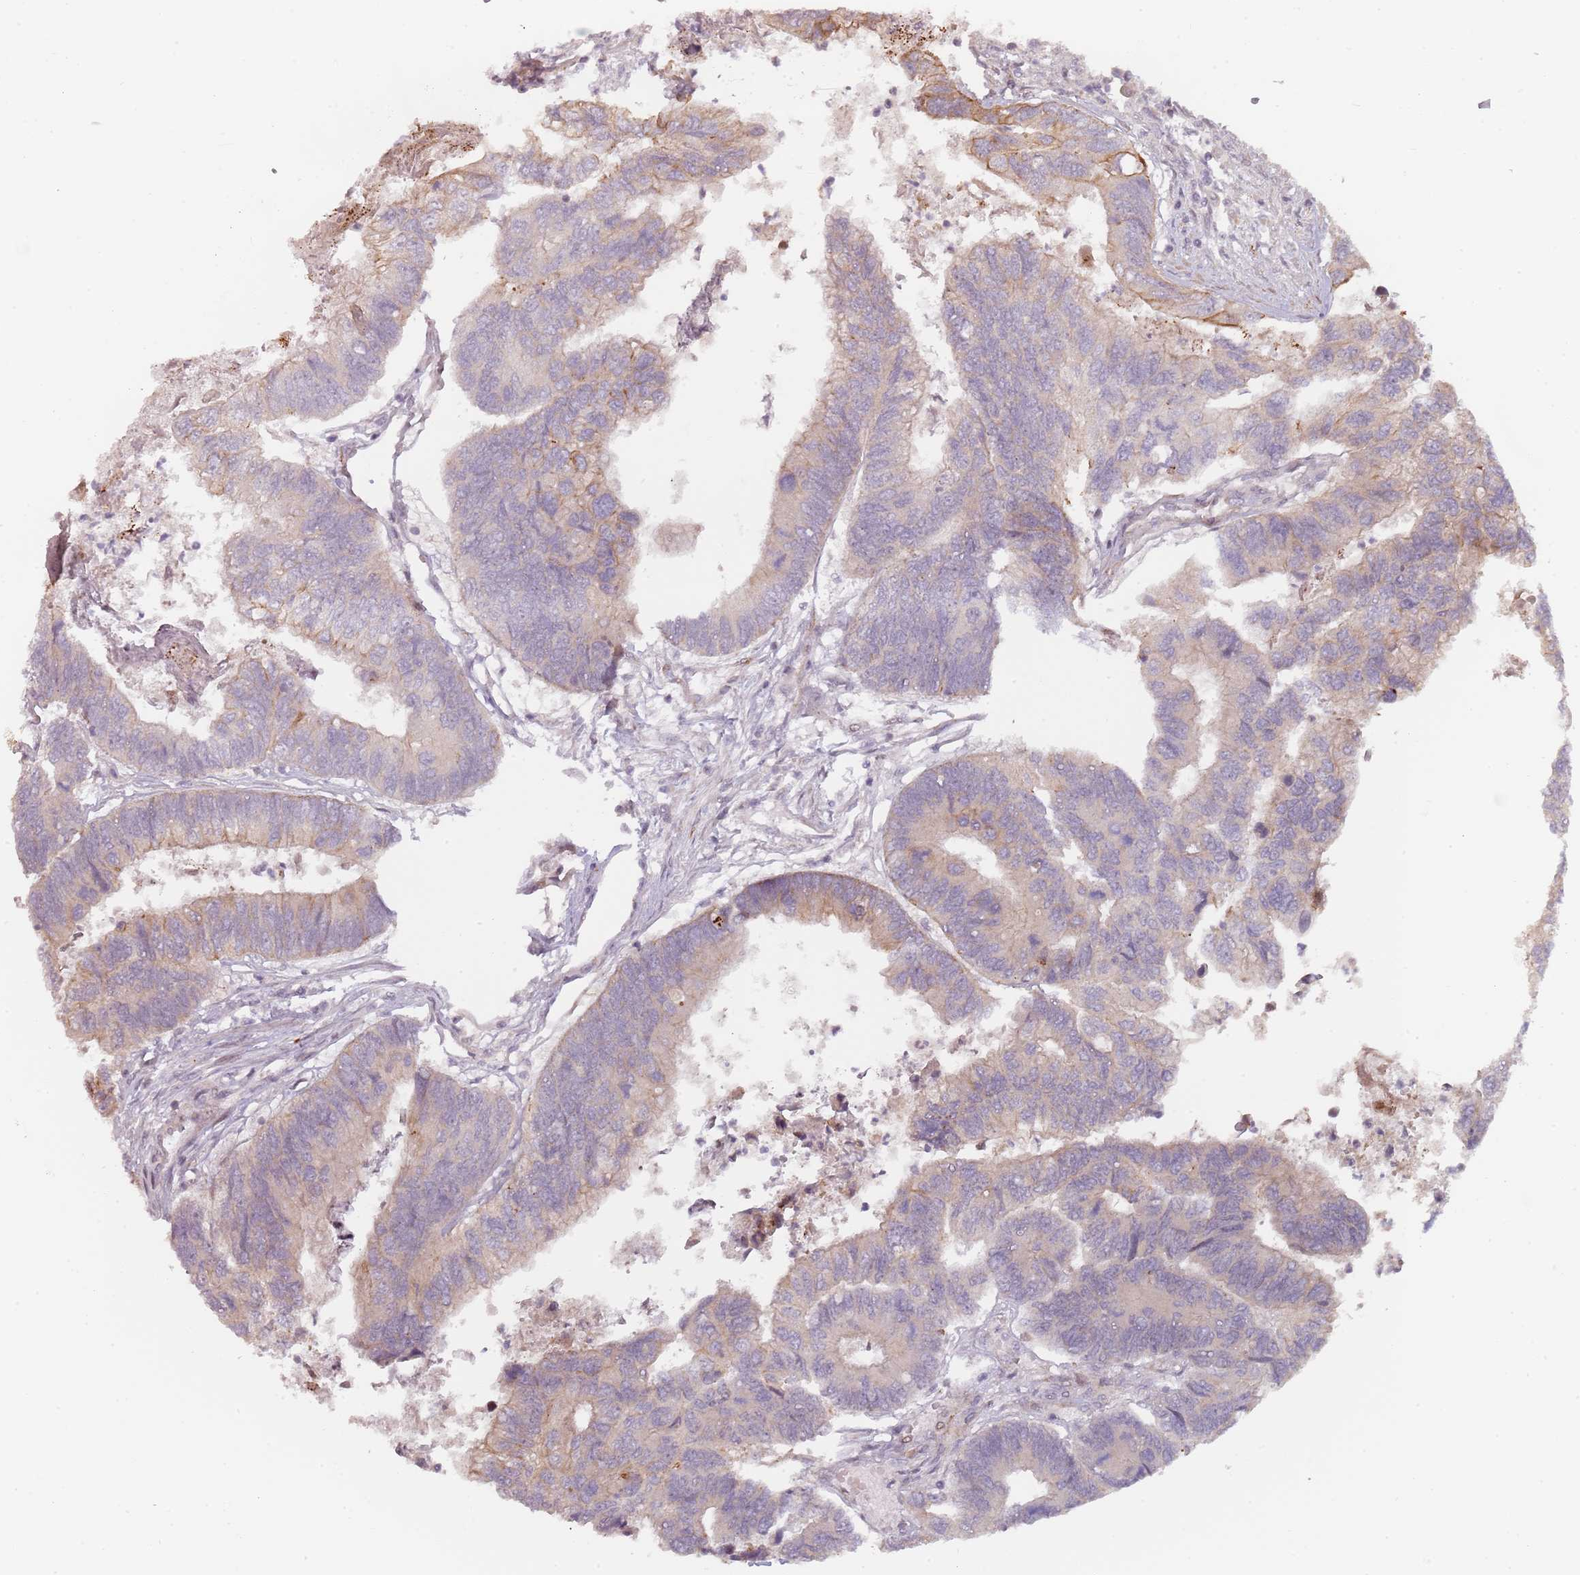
{"staining": {"intensity": "weak", "quantity": "<25%", "location": "cytoplasmic/membranous"}, "tissue": "colorectal cancer", "cell_type": "Tumor cells", "image_type": "cancer", "snomed": [{"axis": "morphology", "description": "Adenocarcinoma, NOS"}, {"axis": "topography", "description": "Colon"}], "caption": "Adenocarcinoma (colorectal) was stained to show a protein in brown. There is no significant expression in tumor cells.", "gene": "RPS6KA2", "patient": {"sex": "female", "age": 67}}